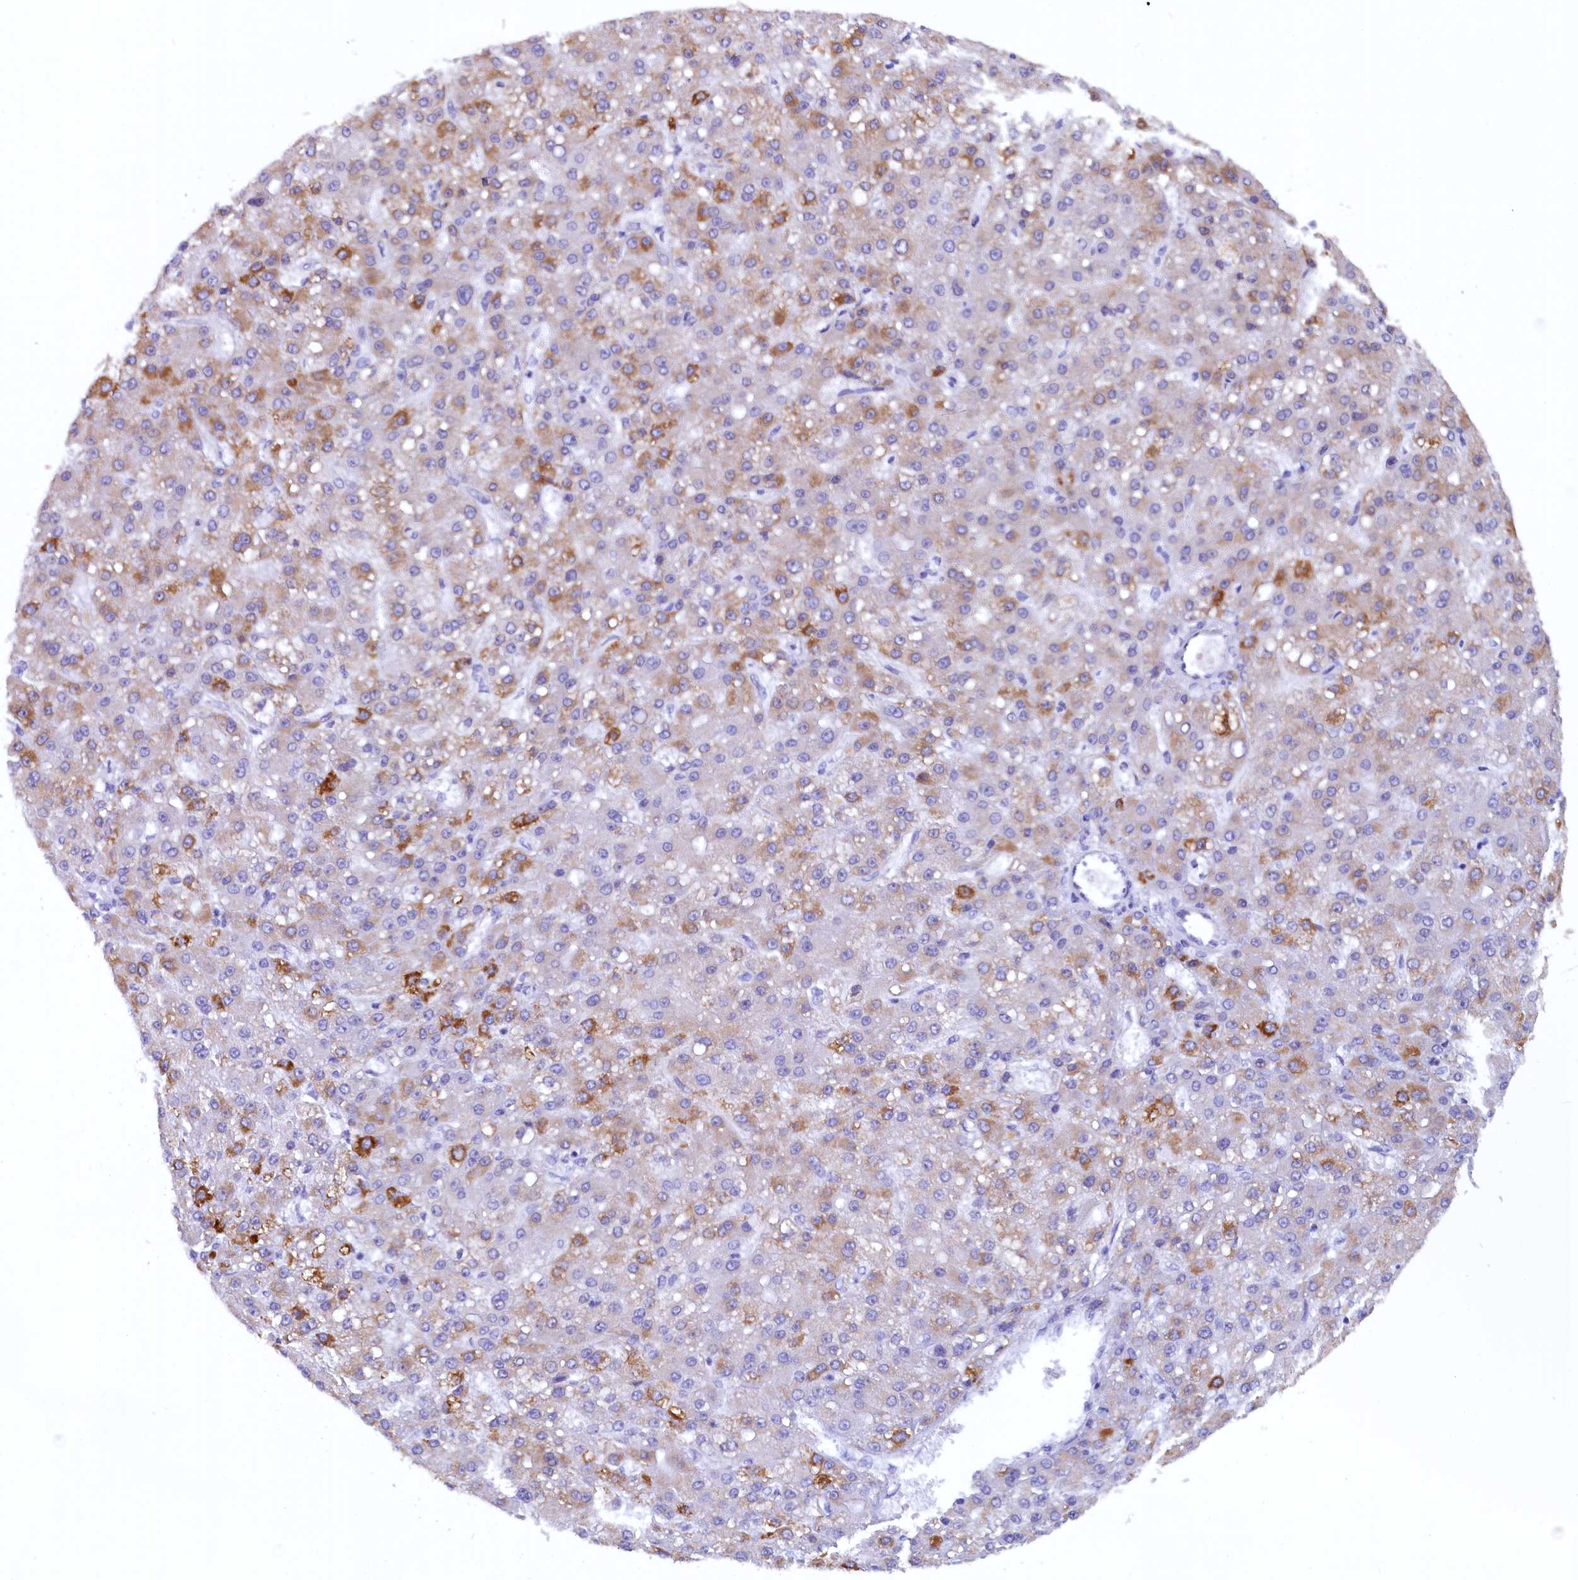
{"staining": {"intensity": "moderate", "quantity": "25%-75%", "location": "cytoplasmic/membranous"}, "tissue": "liver cancer", "cell_type": "Tumor cells", "image_type": "cancer", "snomed": [{"axis": "morphology", "description": "Carcinoma, Hepatocellular, NOS"}, {"axis": "topography", "description": "Liver"}], "caption": "This image shows liver cancer (hepatocellular carcinoma) stained with immunohistochemistry (IHC) to label a protein in brown. The cytoplasmic/membranous of tumor cells show moderate positivity for the protein. Nuclei are counter-stained blue.", "gene": "ZSWIM4", "patient": {"sex": "male", "age": 67}}